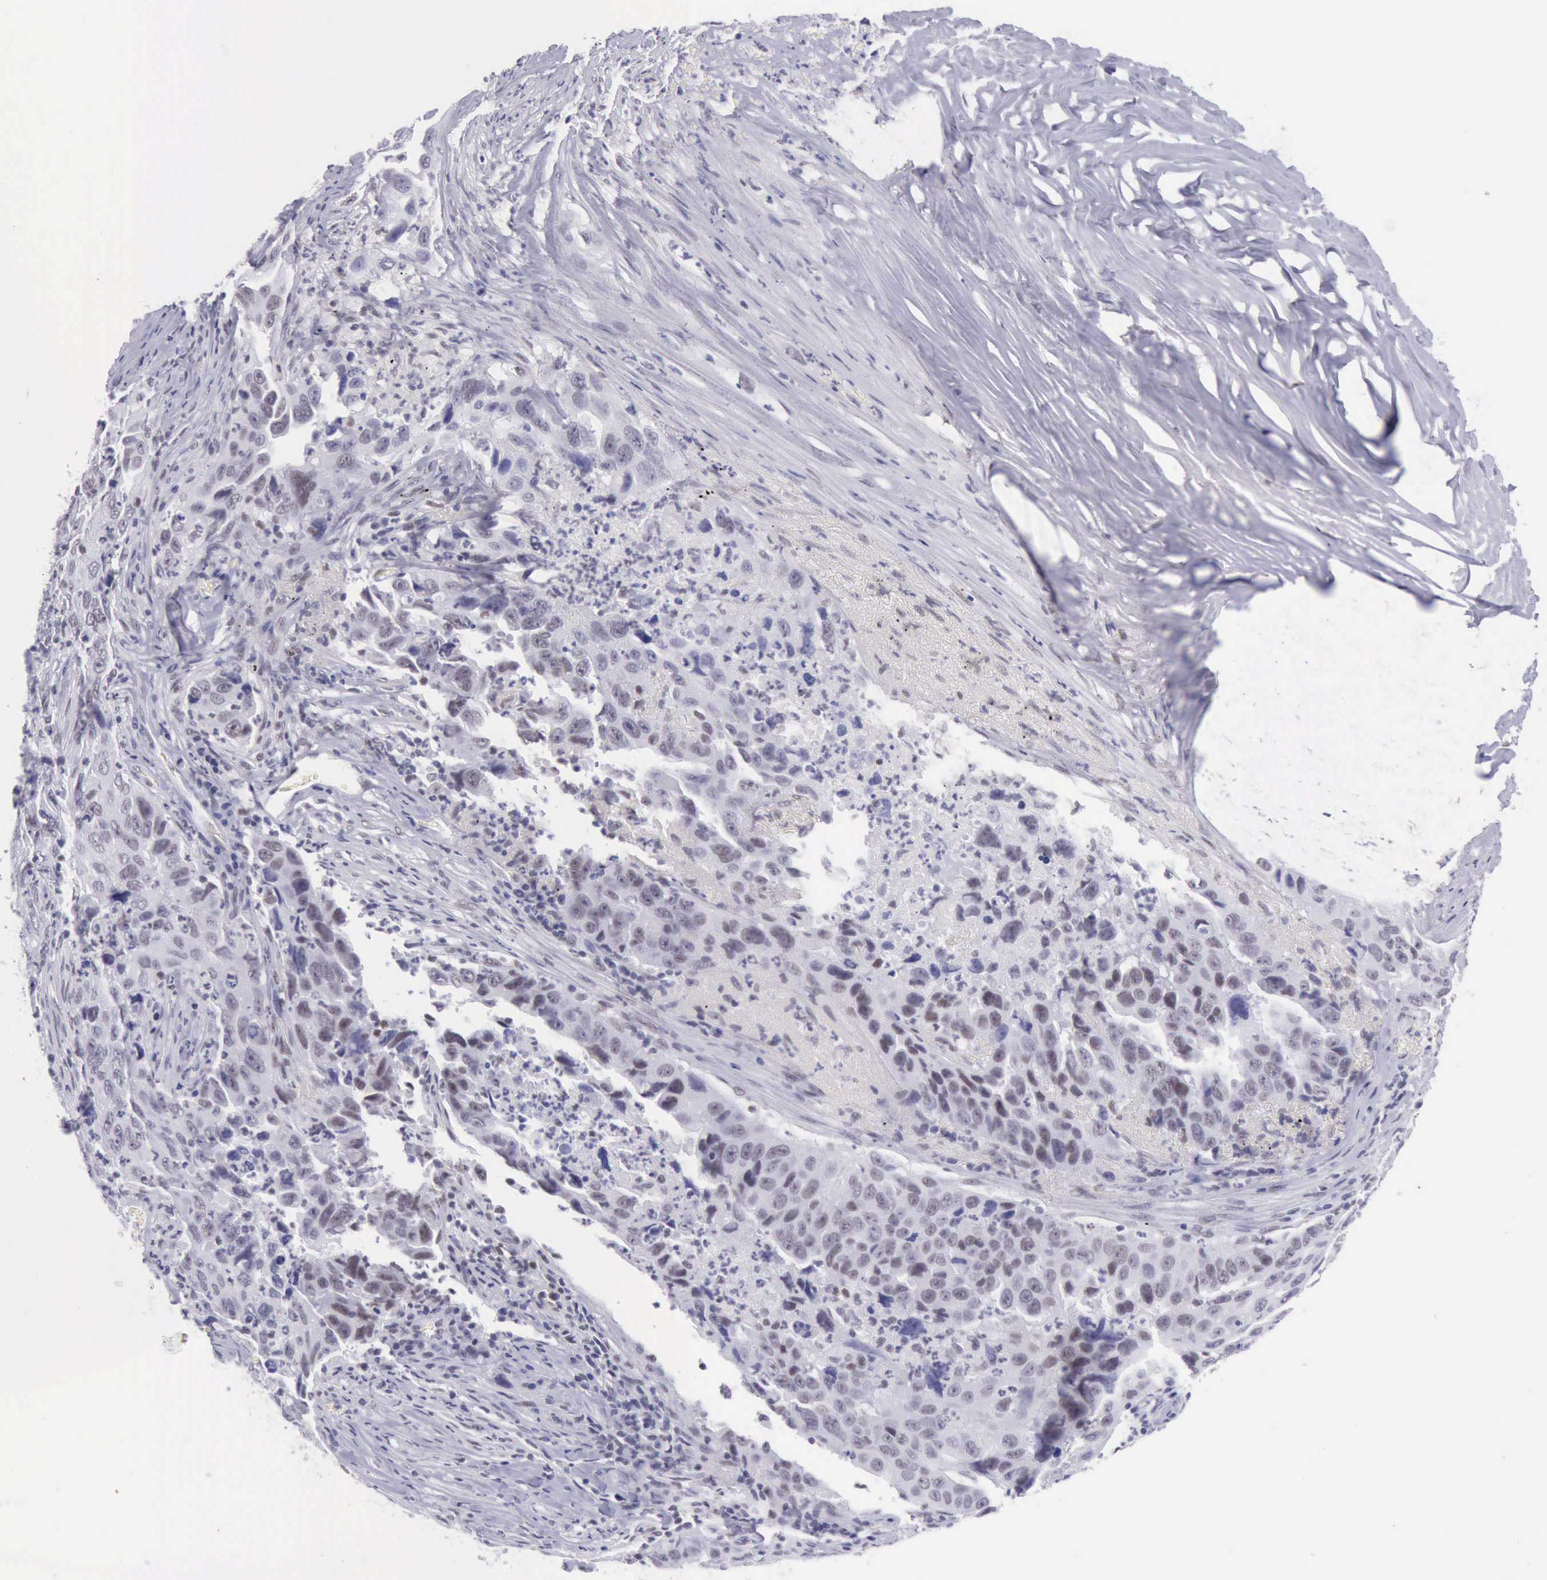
{"staining": {"intensity": "weak", "quantity": "<25%", "location": "nuclear"}, "tissue": "lung cancer", "cell_type": "Tumor cells", "image_type": "cancer", "snomed": [{"axis": "morphology", "description": "Squamous cell carcinoma, NOS"}, {"axis": "topography", "description": "Lung"}], "caption": "IHC of lung cancer (squamous cell carcinoma) demonstrates no expression in tumor cells. Brightfield microscopy of immunohistochemistry (IHC) stained with DAB (3,3'-diaminobenzidine) (brown) and hematoxylin (blue), captured at high magnification.", "gene": "EP300", "patient": {"sex": "male", "age": 64}}